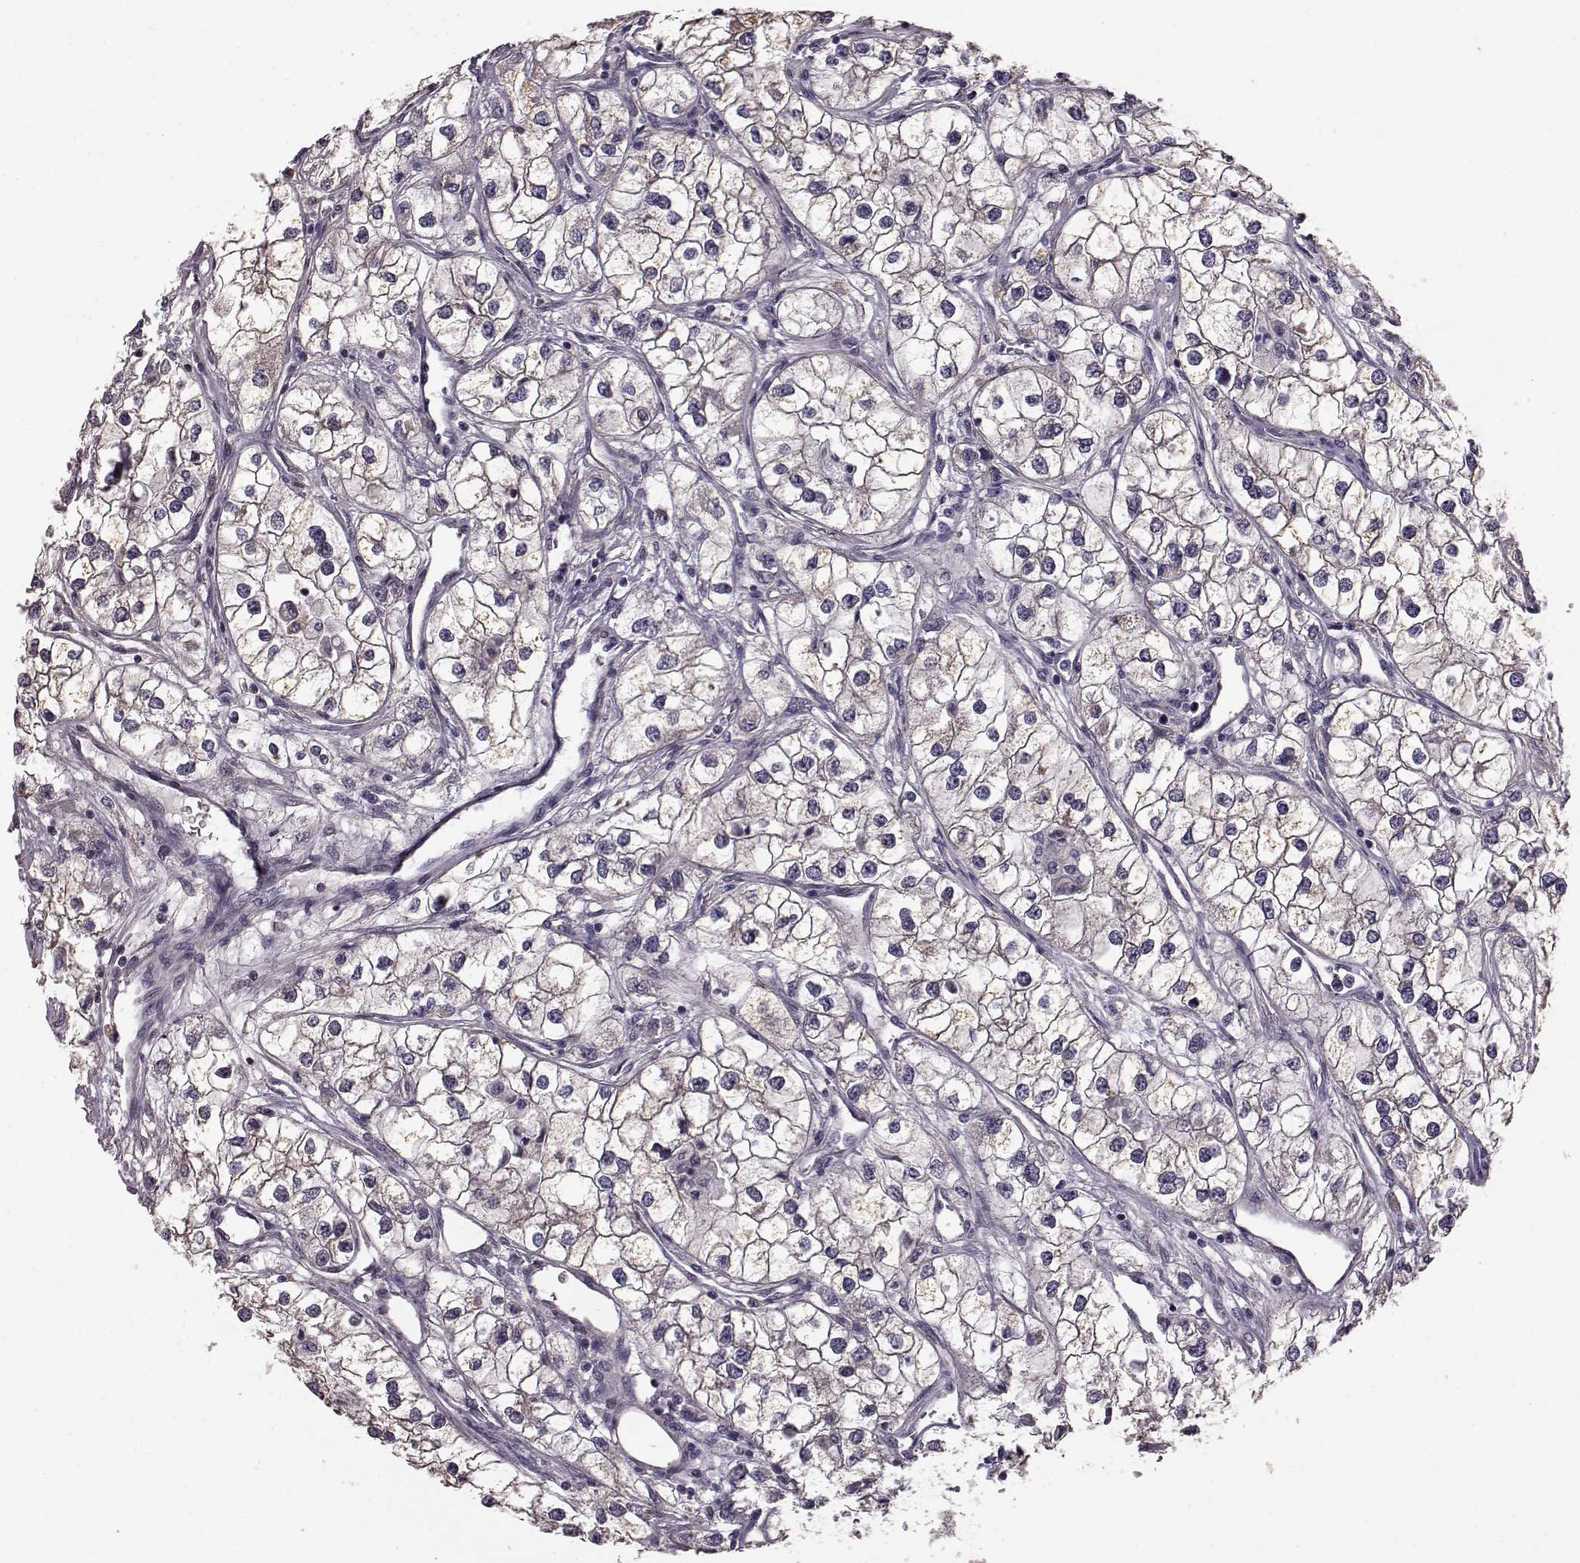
{"staining": {"intensity": "negative", "quantity": "none", "location": "none"}, "tissue": "renal cancer", "cell_type": "Tumor cells", "image_type": "cancer", "snomed": [{"axis": "morphology", "description": "Adenocarcinoma, NOS"}, {"axis": "topography", "description": "Kidney"}], "caption": "The immunohistochemistry photomicrograph has no significant staining in tumor cells of renal cancer (adenocarcinoma) tissue.", "gene": "GRK1", "patient": {"sex": "male", "age": 59}}